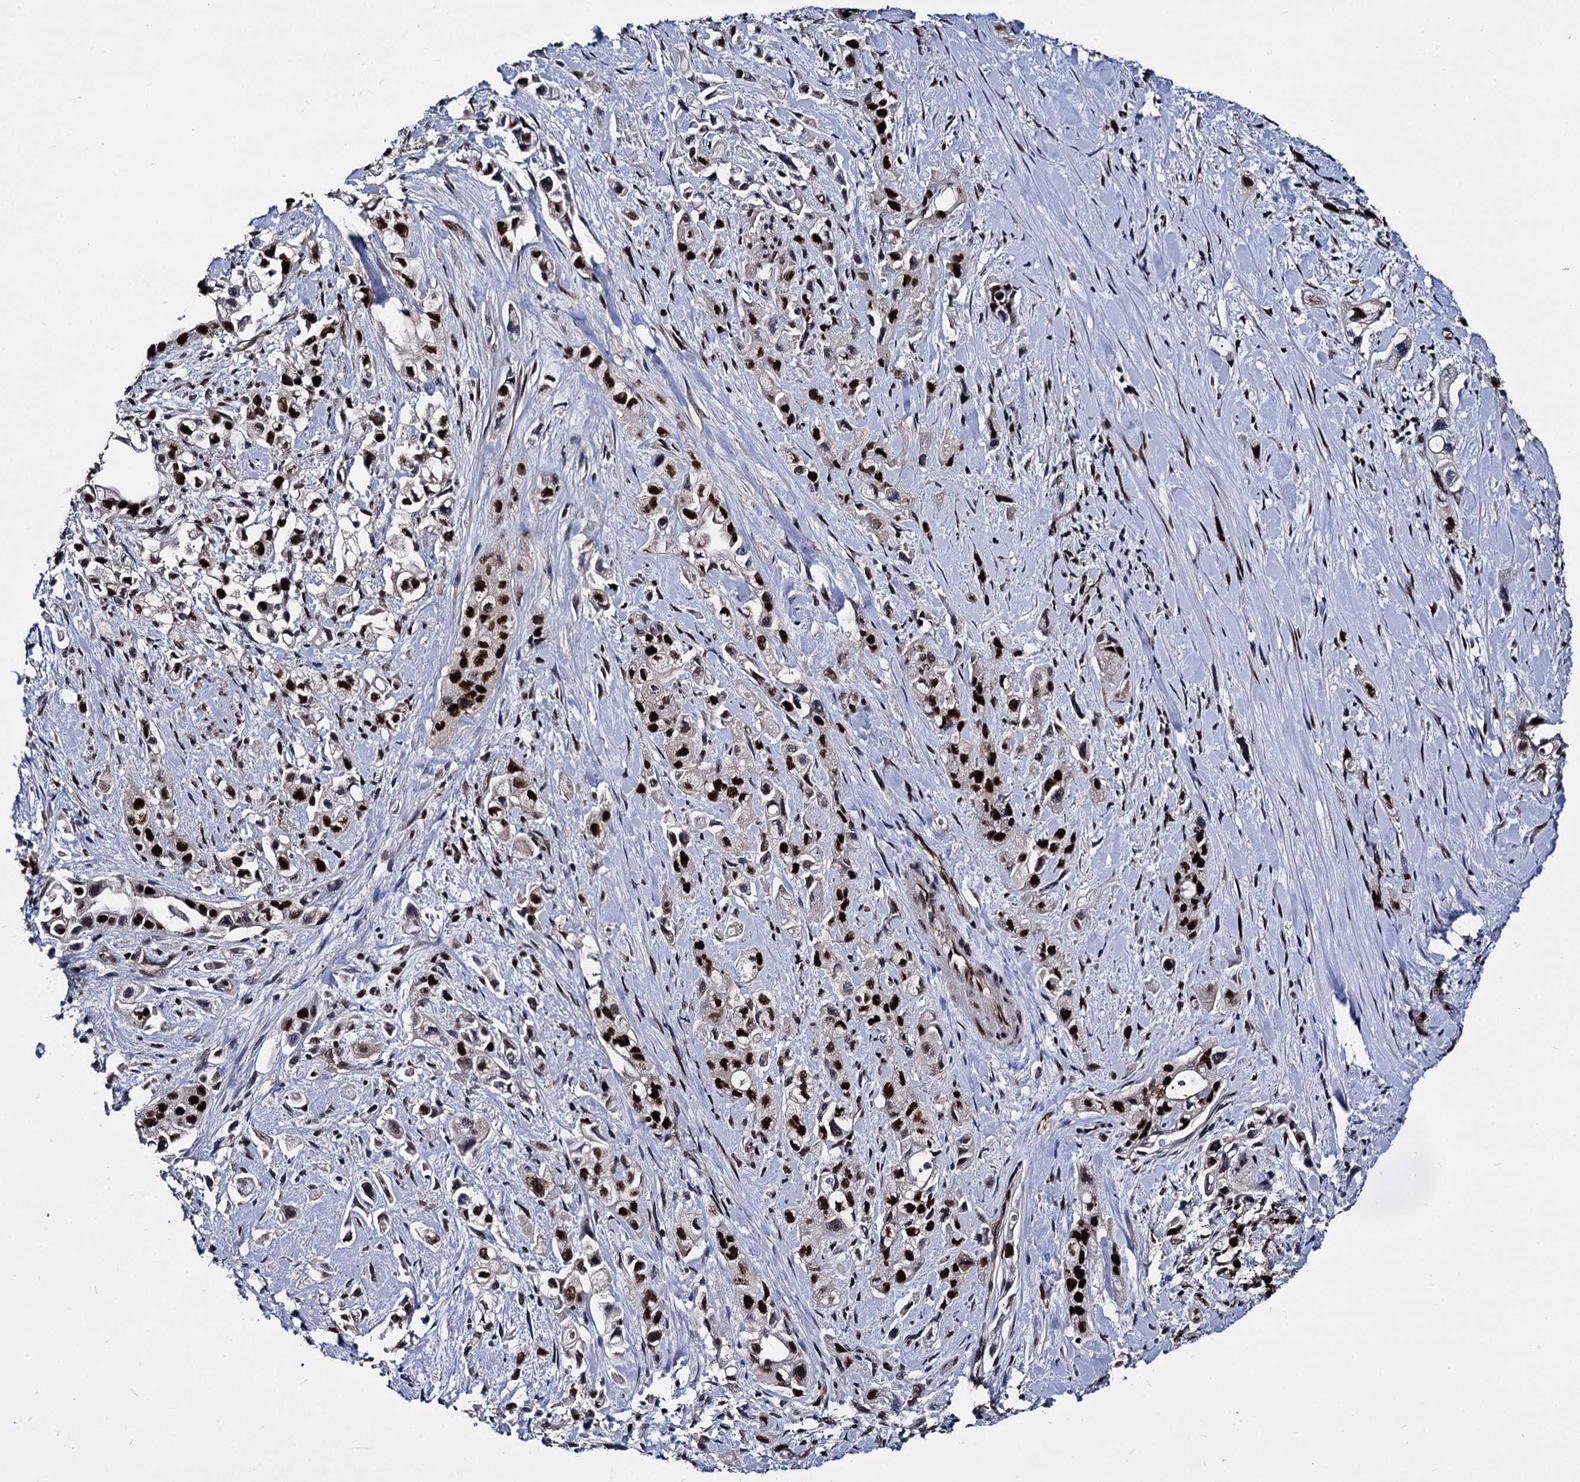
{"staining": {"intensity": "strong", "quantity": ">75%", "location": "nuclear"}, "tissue": "pancreatic cancer", "cell_type": "Tumor cells", "image_type": "cancer", "snomed": [{"axis": "morphology", "description": "Adenocarcinoma, NOS"}, {"axis": "topography", "description": "Pancreas"}], "caption": "This histopathology image shows pancreatic cancer (adenocarcinoma) stained with IHC to label a protein in brown. The nuclear of tumor cells show strong positivity for the protein. Nuclei are counter-stained blue.", "gene": "GALNT11", "patient": {"sex": "female", "age": 66}}